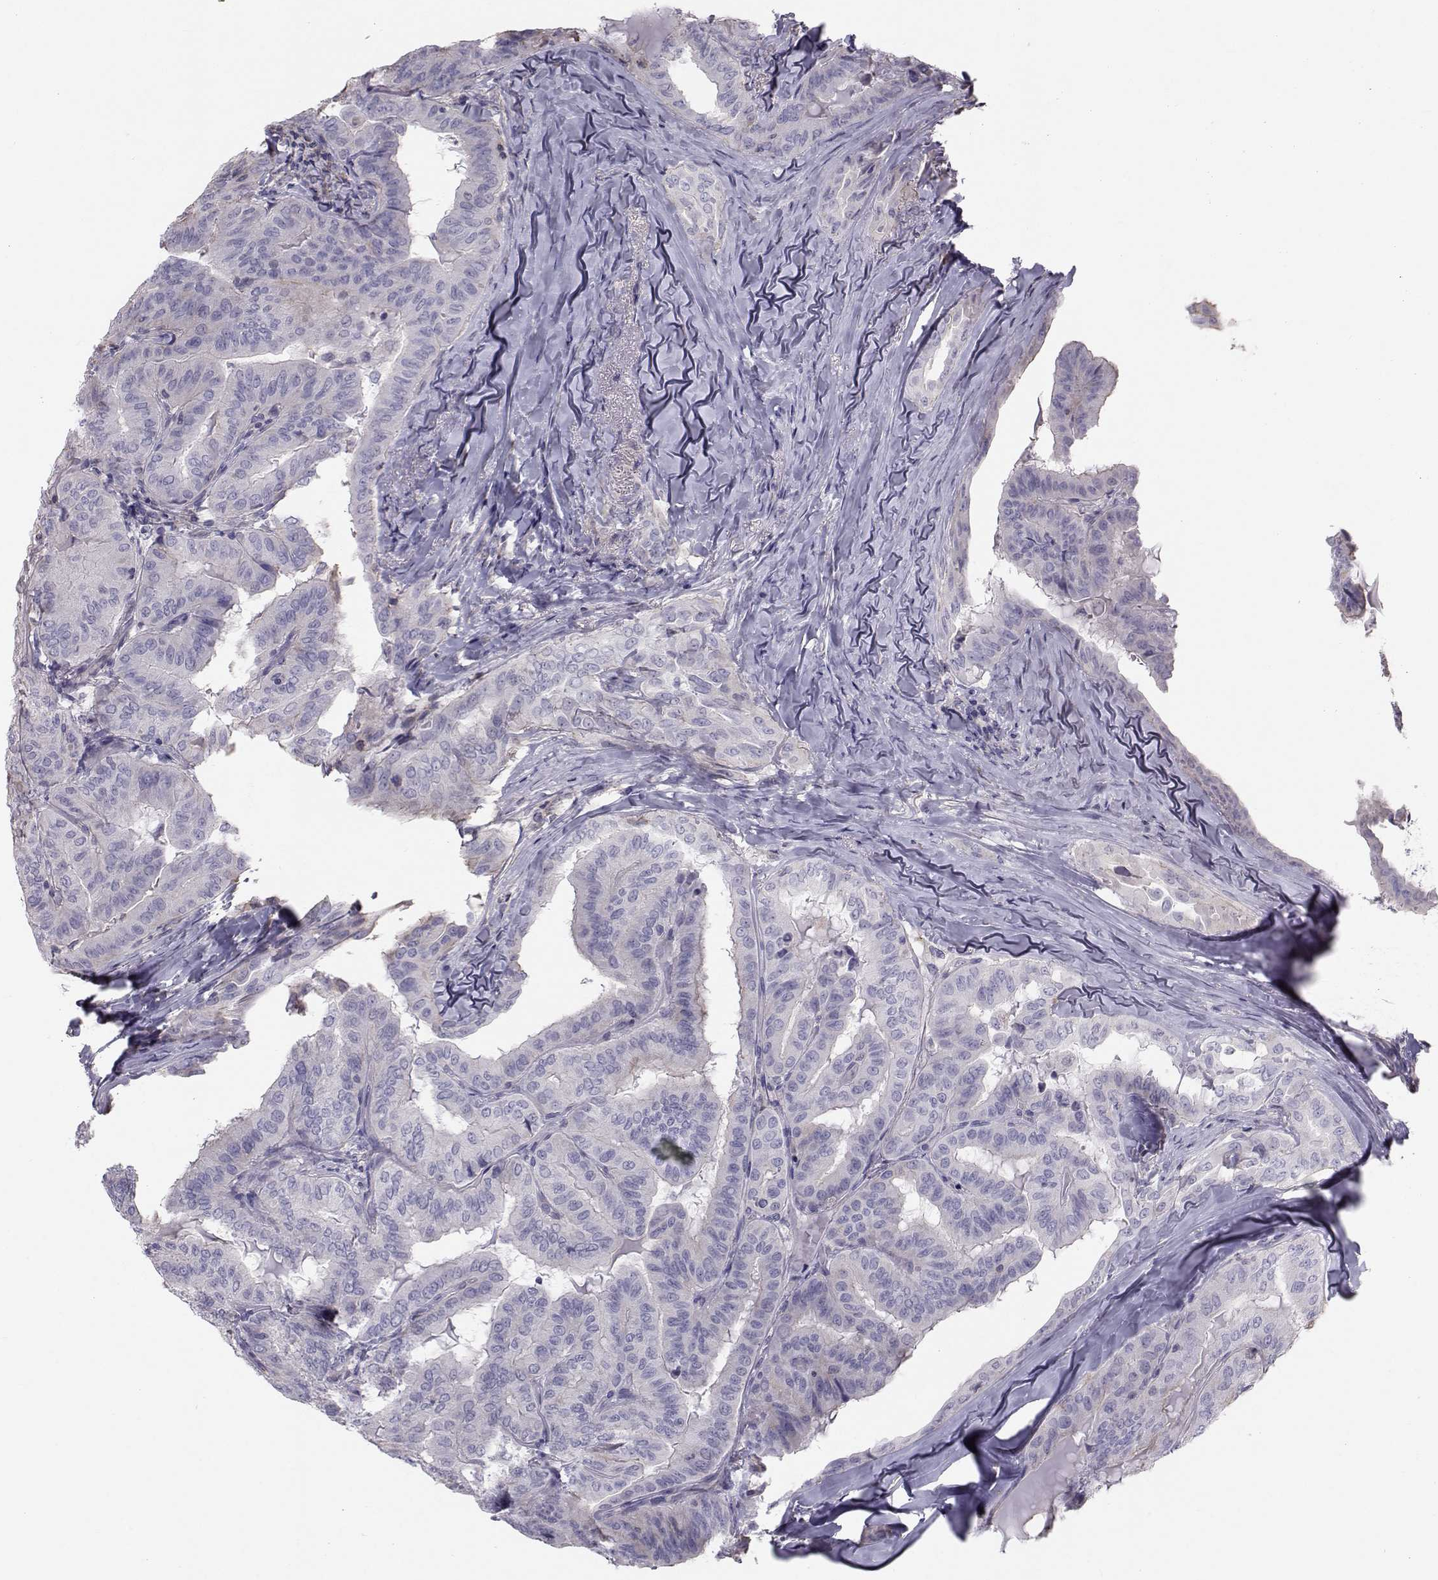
{"staining": {"intensity": "negative", "quantity": "none", "location": "none"}, "tissue": "thyroid cancer", "cell_type": "Tumor cells", "image_type": "cancer", "snomed": [{"axis": "morphology", "description": "Papillary adenocarcinoma, NOS"}, {"axis": "topography", "description": "Thyroid gland"}], "caption": "The image reveals no staining of tumor cells in thyroid cancer (papillary adenocarcinoma).", "gene": "GARIN3", "patient": {"sex": "female", "age": 68}}